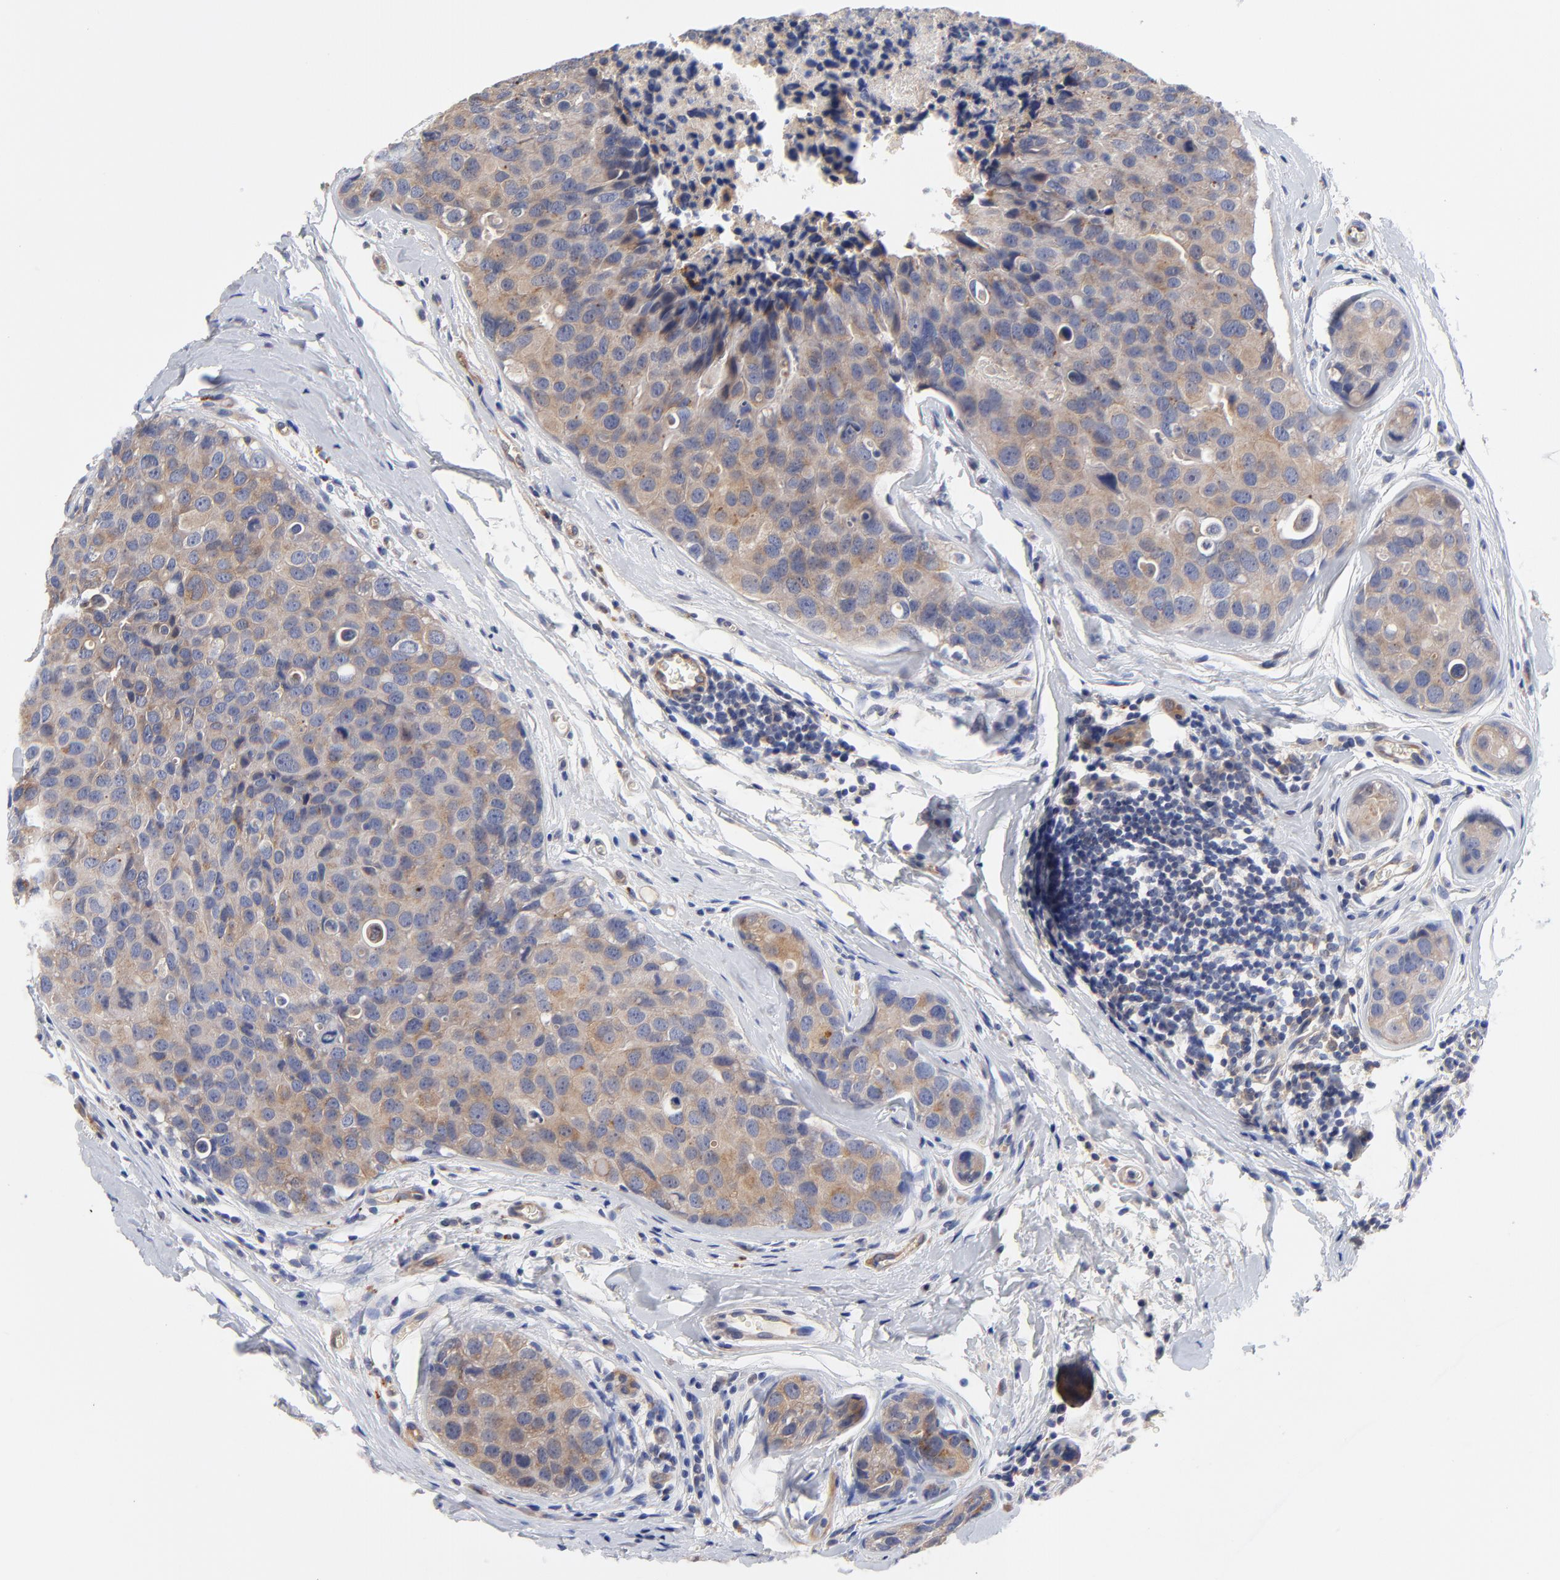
{"staining": {"intensity": "moderate", "quantity": ">75%", "location": "cytoplasmic/membranous"}, "tissue": "breast cancer", "cell_type": "Tumor cells", "image_type": "cancer", "snomed": [{"axis": "morphology", "description": "Duct carcinoma"}, {"axis": "topography", "description": "Breast"}], "caption": "DAB immunohistochemical staining of human breast infiltrating ductal carcinoma reveals moderate cytoplasmic/membranous protein expression in approximately >75% of tumor cells.", "gene": "FBXL2", "patient": {"sex": "female", "age": 24}}